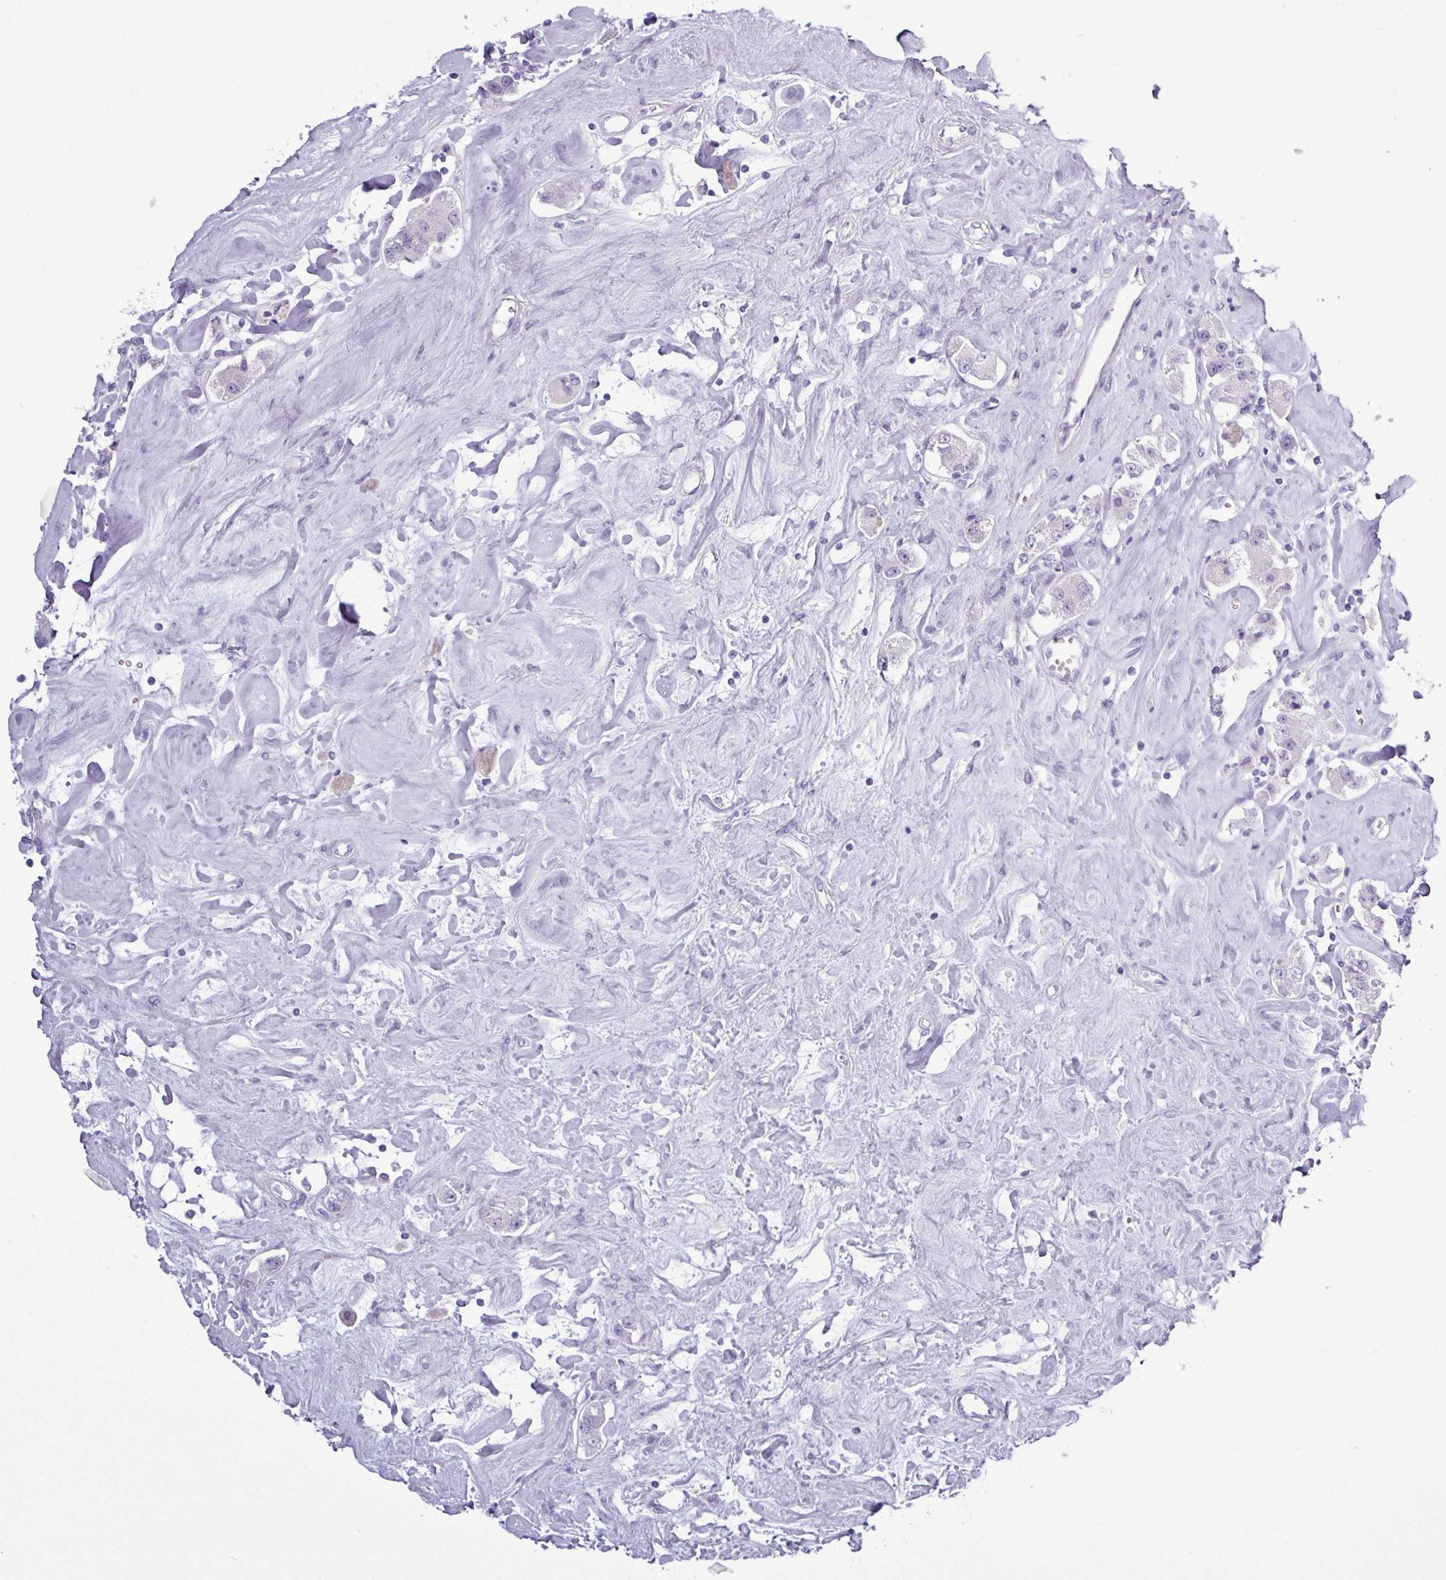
{"staining": {"intensity": "negative", "quantity": "none", "location": "none"}, "tissue": "carcinoid", "cell_type": "Tumor cells", "image_type": "cancer", "snomed": [{"axis": "morphology", "description": "Carcinoid, malignant, NOS"}, {"axis": "topography", "description": "Pancreas"}], "caption": "DAB (3,3'-diaminobenzidine) immunohistochemical staining of human malignant carcinoid shows no significant expression in tumor cells.", "gene": "ALDH3A1", "patient": {"sex": "male", "age": 41}}